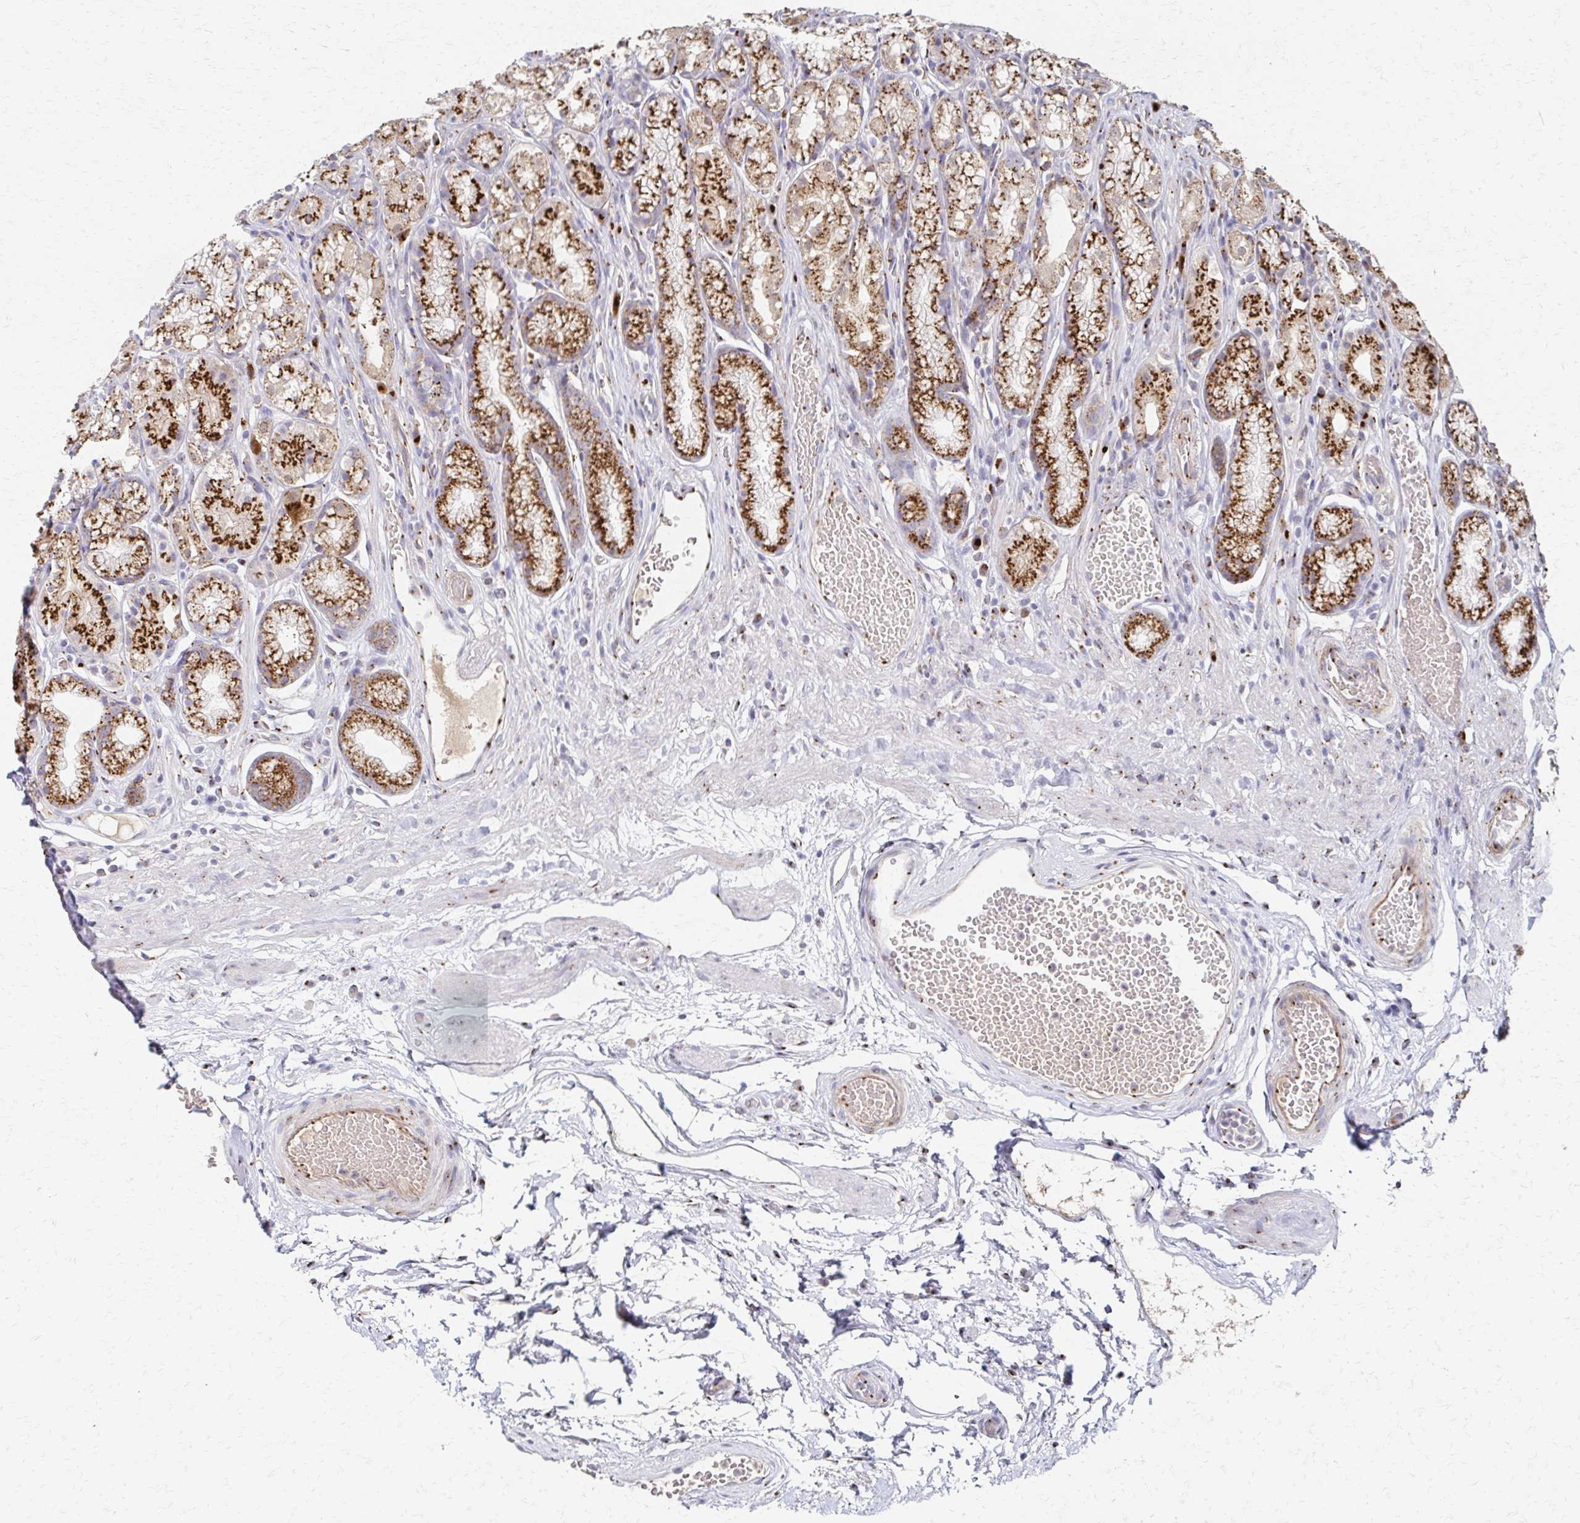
{"staining": {"intensity": "strong", "quantity": ">75%", "location": "cytoplasmic/membranous"}, "tissue": "stomach", "cell_type": "Glandular cells", "image_type": "normal", "snomed": [{"axis": "morphology", "description": "Normal tissue, NOS"}, {"axis": "topography", "description": "Smooth muscle"}, {"axis": "topography", "description": "Stomach"}], "caption": "This photomicrograph exhibits IHC staining of unremarkable human stomach, with high strong cytoplasmic/membranous expression in about >75% of glandular cells.", "gene": "ENSG00000254692", "patient": {"sex": "male", "age": 70}}